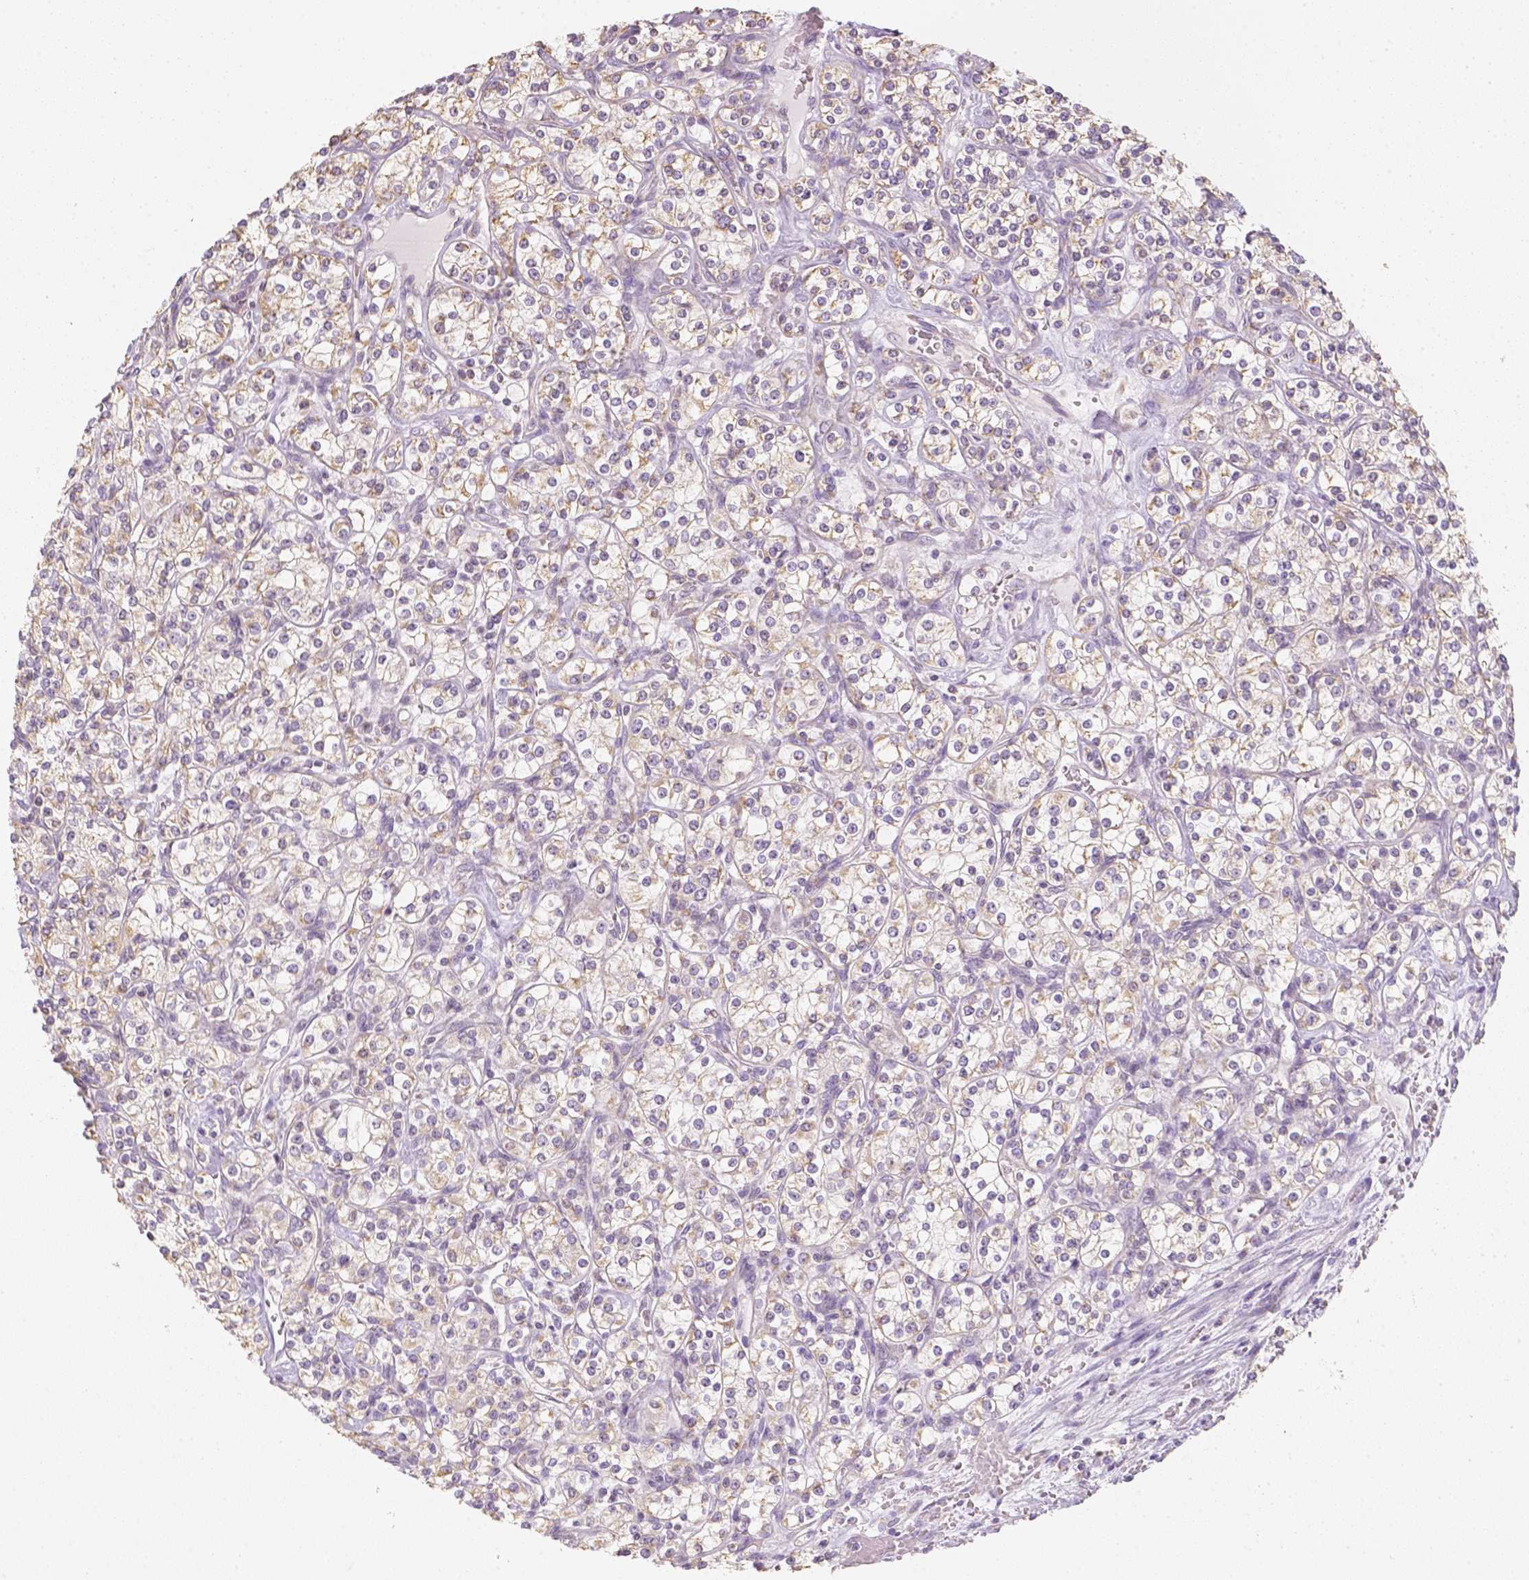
{"staining": {"intensity": "weak", "quantity": ">75%", "location": "cytoplasmic/membranous"}, "tissue": "renal cancer", "cell_type": "Tumor cells", "image_type": "cancer", "snomed": [{"axis": "morphology", "description": "Adenocarcinoma, NOS"}, {"axis": "topography", "description": "Kidney"}], "caption": "Renal cancer (adenocarcinoma) tissue shows weak cytoplasmic/membranous staining in about >75% of tumor cells, visualized by immunohistochemistry.", "gene": "NVL", "patient": {"sex": "male", "age": 77}}